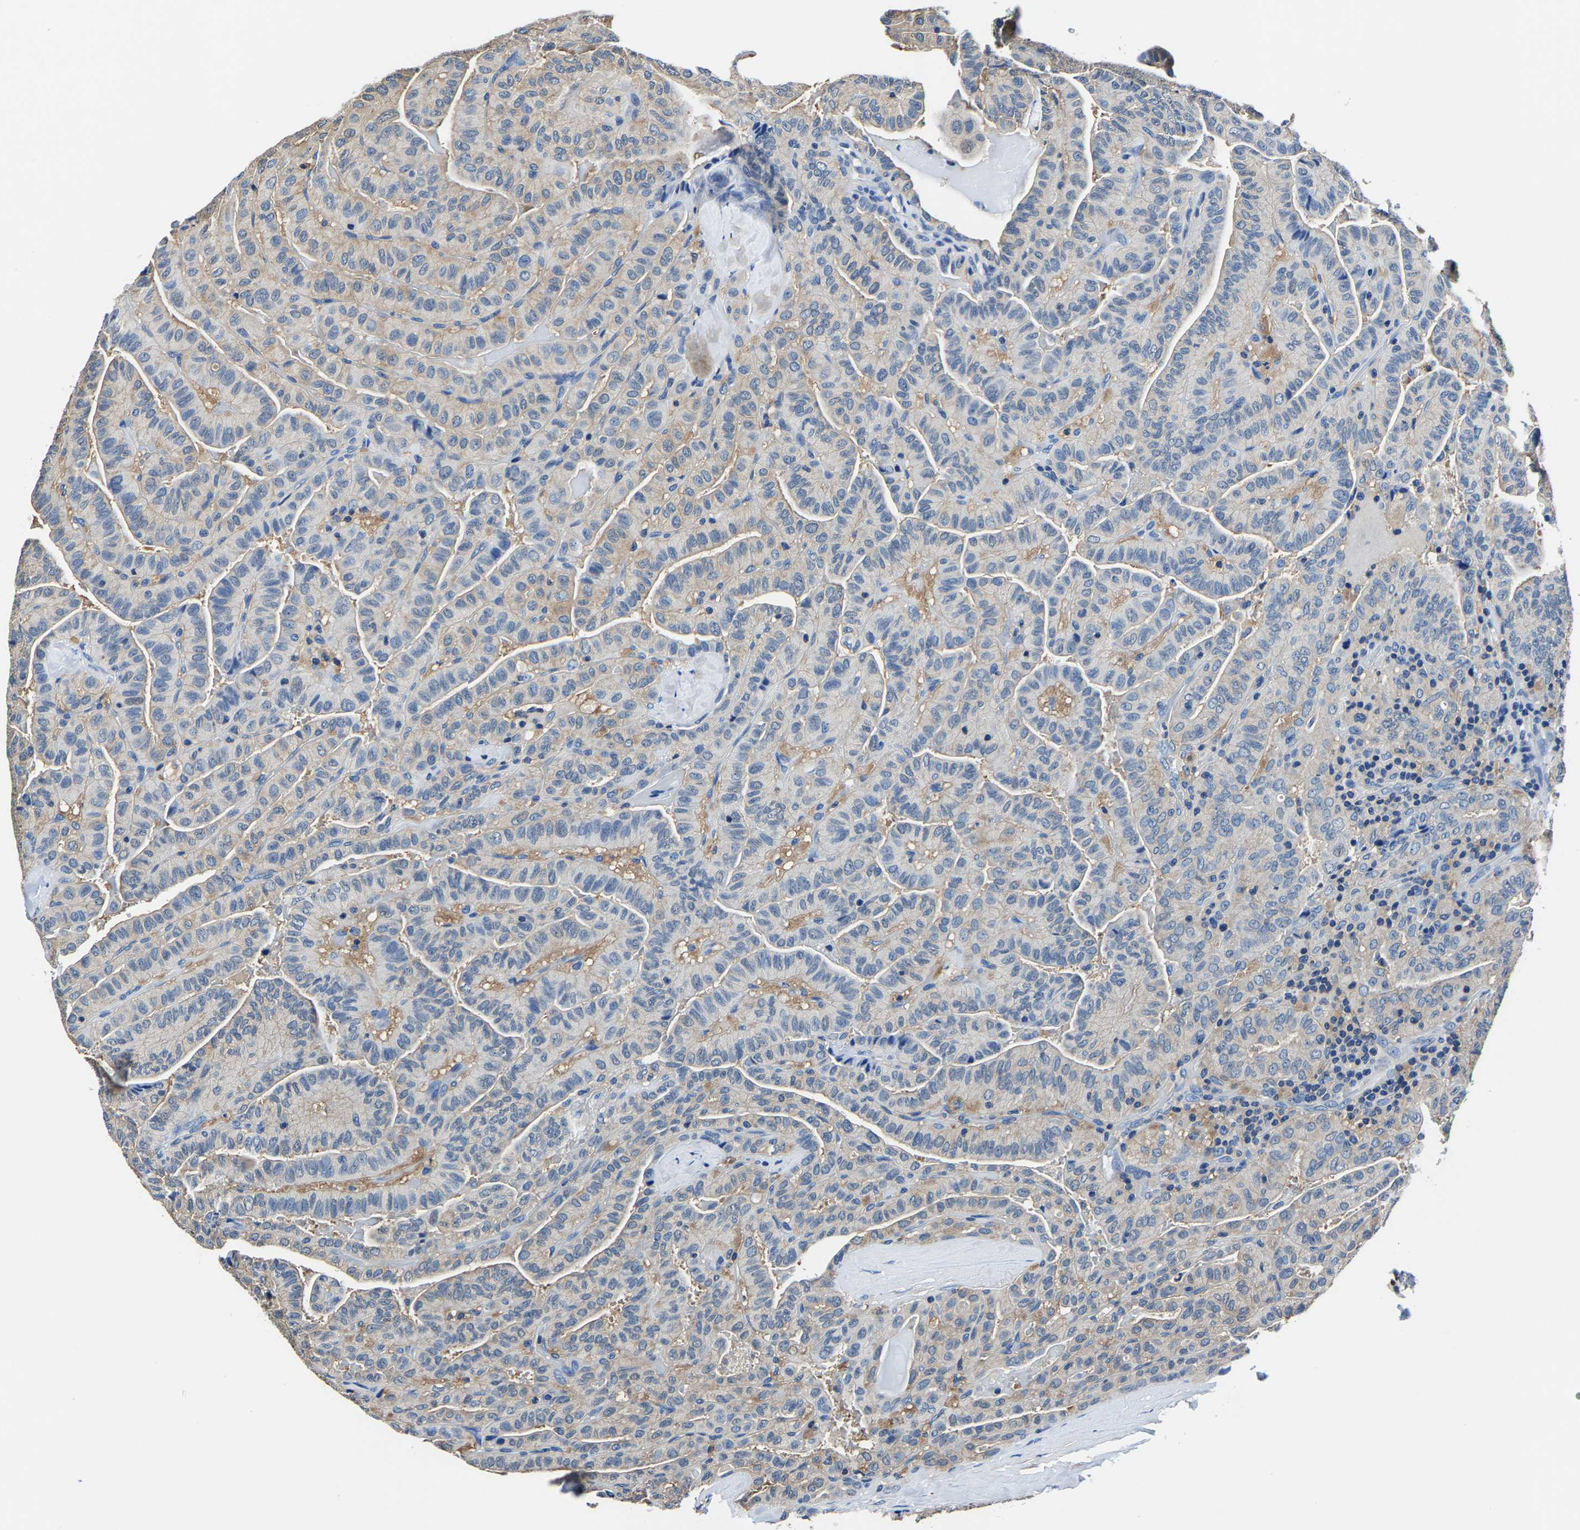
{"staining": {"intensity": "weak", "quantity": "<25%", "location": "cytoplasmic/membranous"}, "tissue": "thyroid cancer", "cell_type": "Tumor cells", "image_type": "cancer", "snomed": [{"axis": "morphology", "description": "Papillary adenocarcinoma, NOS"}, {"axis": "topography", "description": "Thyroid gland"}], "caption": "IHC image of neoplastic tissue: papillary adenocarcinoma (thyroid) stained with DAB (3,3'-diaminobenzidine) reveals no significant protein expression in tumor cells.", "gene": "ALDOB", "patient": {"sex": "male", "age": 77}}